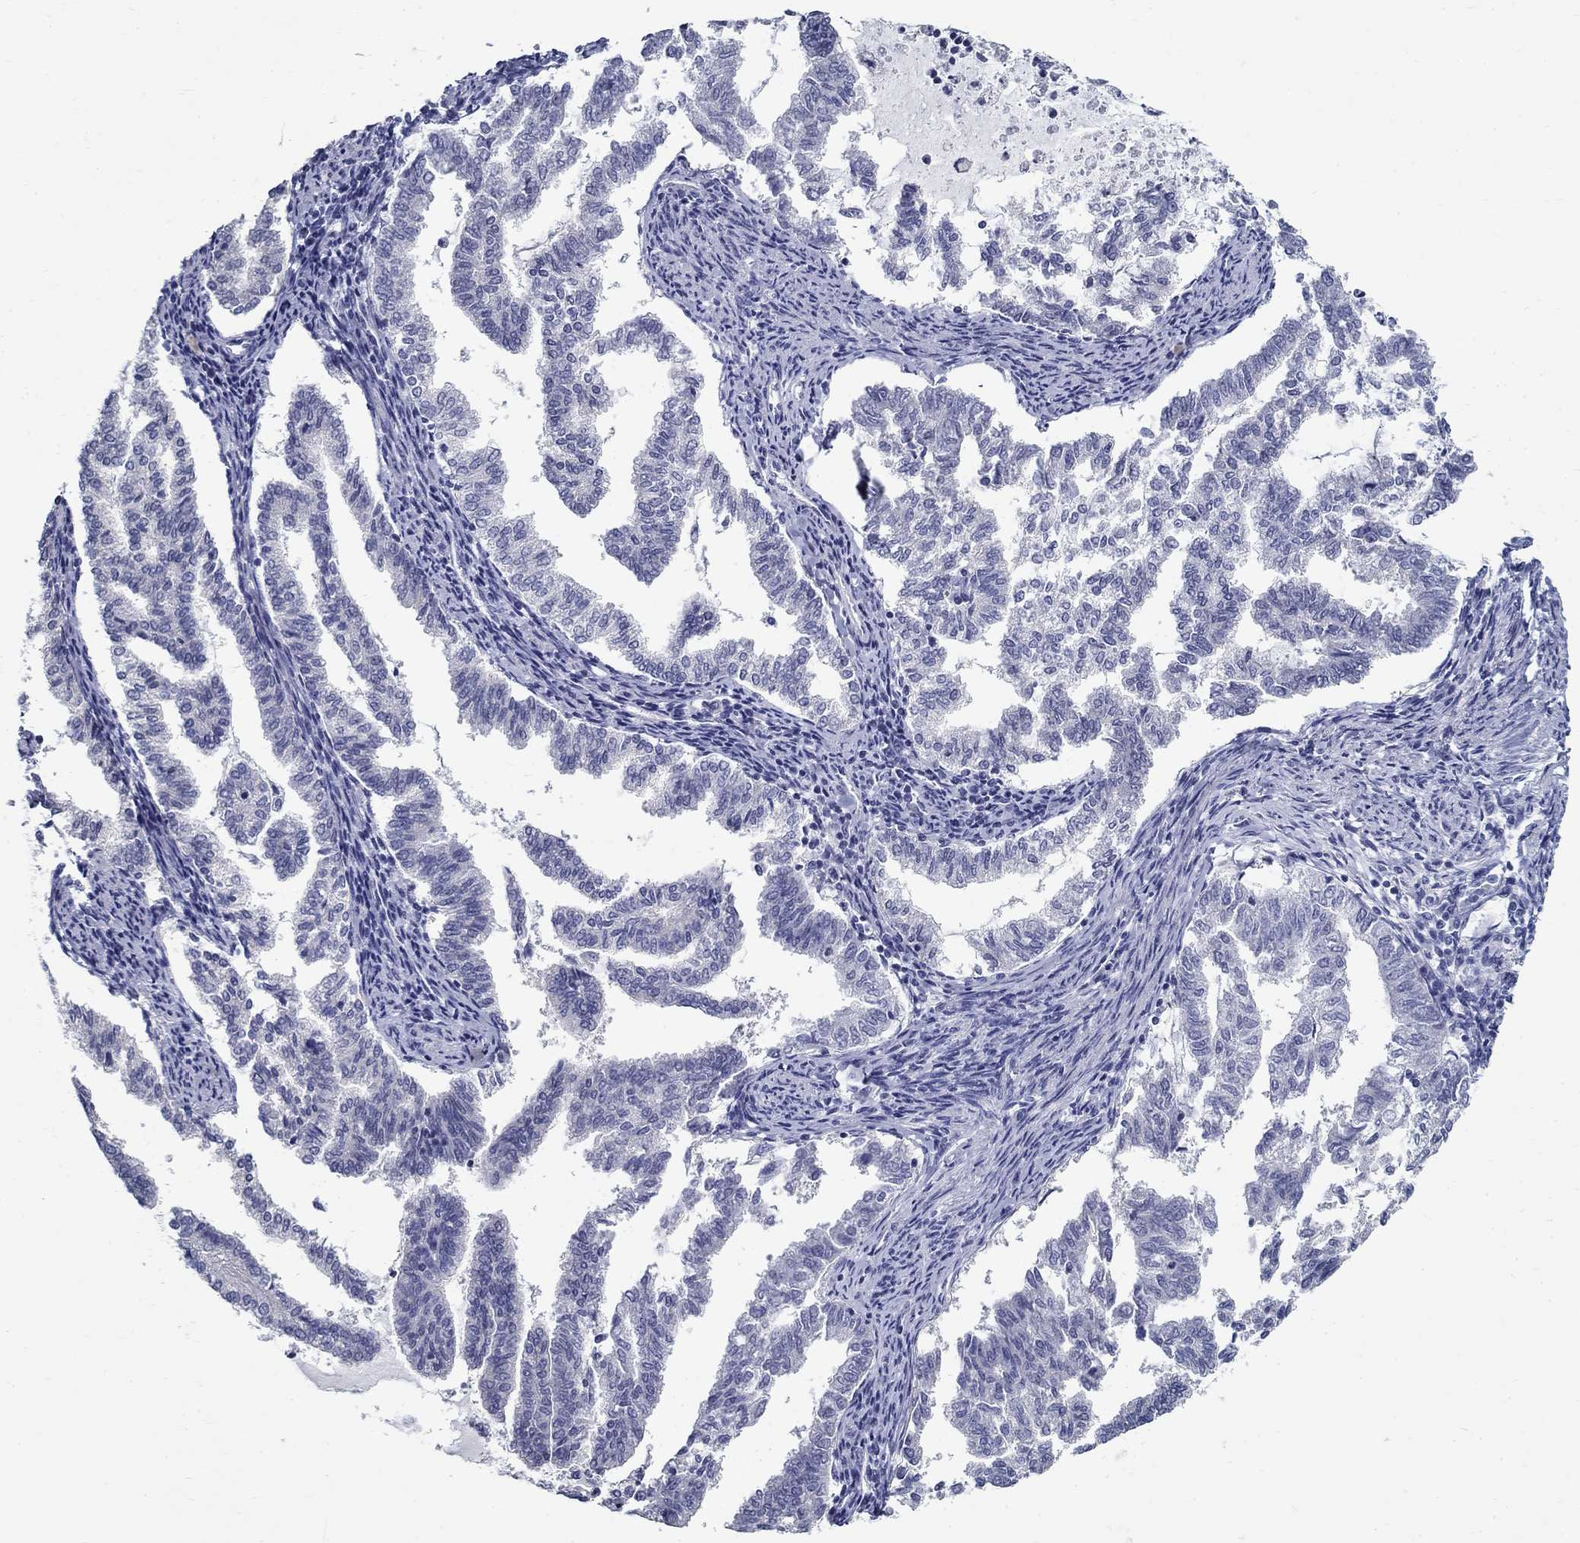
{"staining": {"intensity": "negative", "quantity": "none", "location": "none"}, "tissue": "endometrial cancer", "cell_type": "Tumor cells", "image_type": "cancer", "snomed": [{"axis": "morphology", "description": "Adenocarcinoma, NOS"}, {"axis": "topography", "description": "Endometrium"}], "caption": "The immunohistochemistry histopathology image has no significant staining in tumor cells of adenocarcinoma (endometrial) tissue.", "gene": "GUCA1A", "patient": {"sex": "female", "age": 79}}